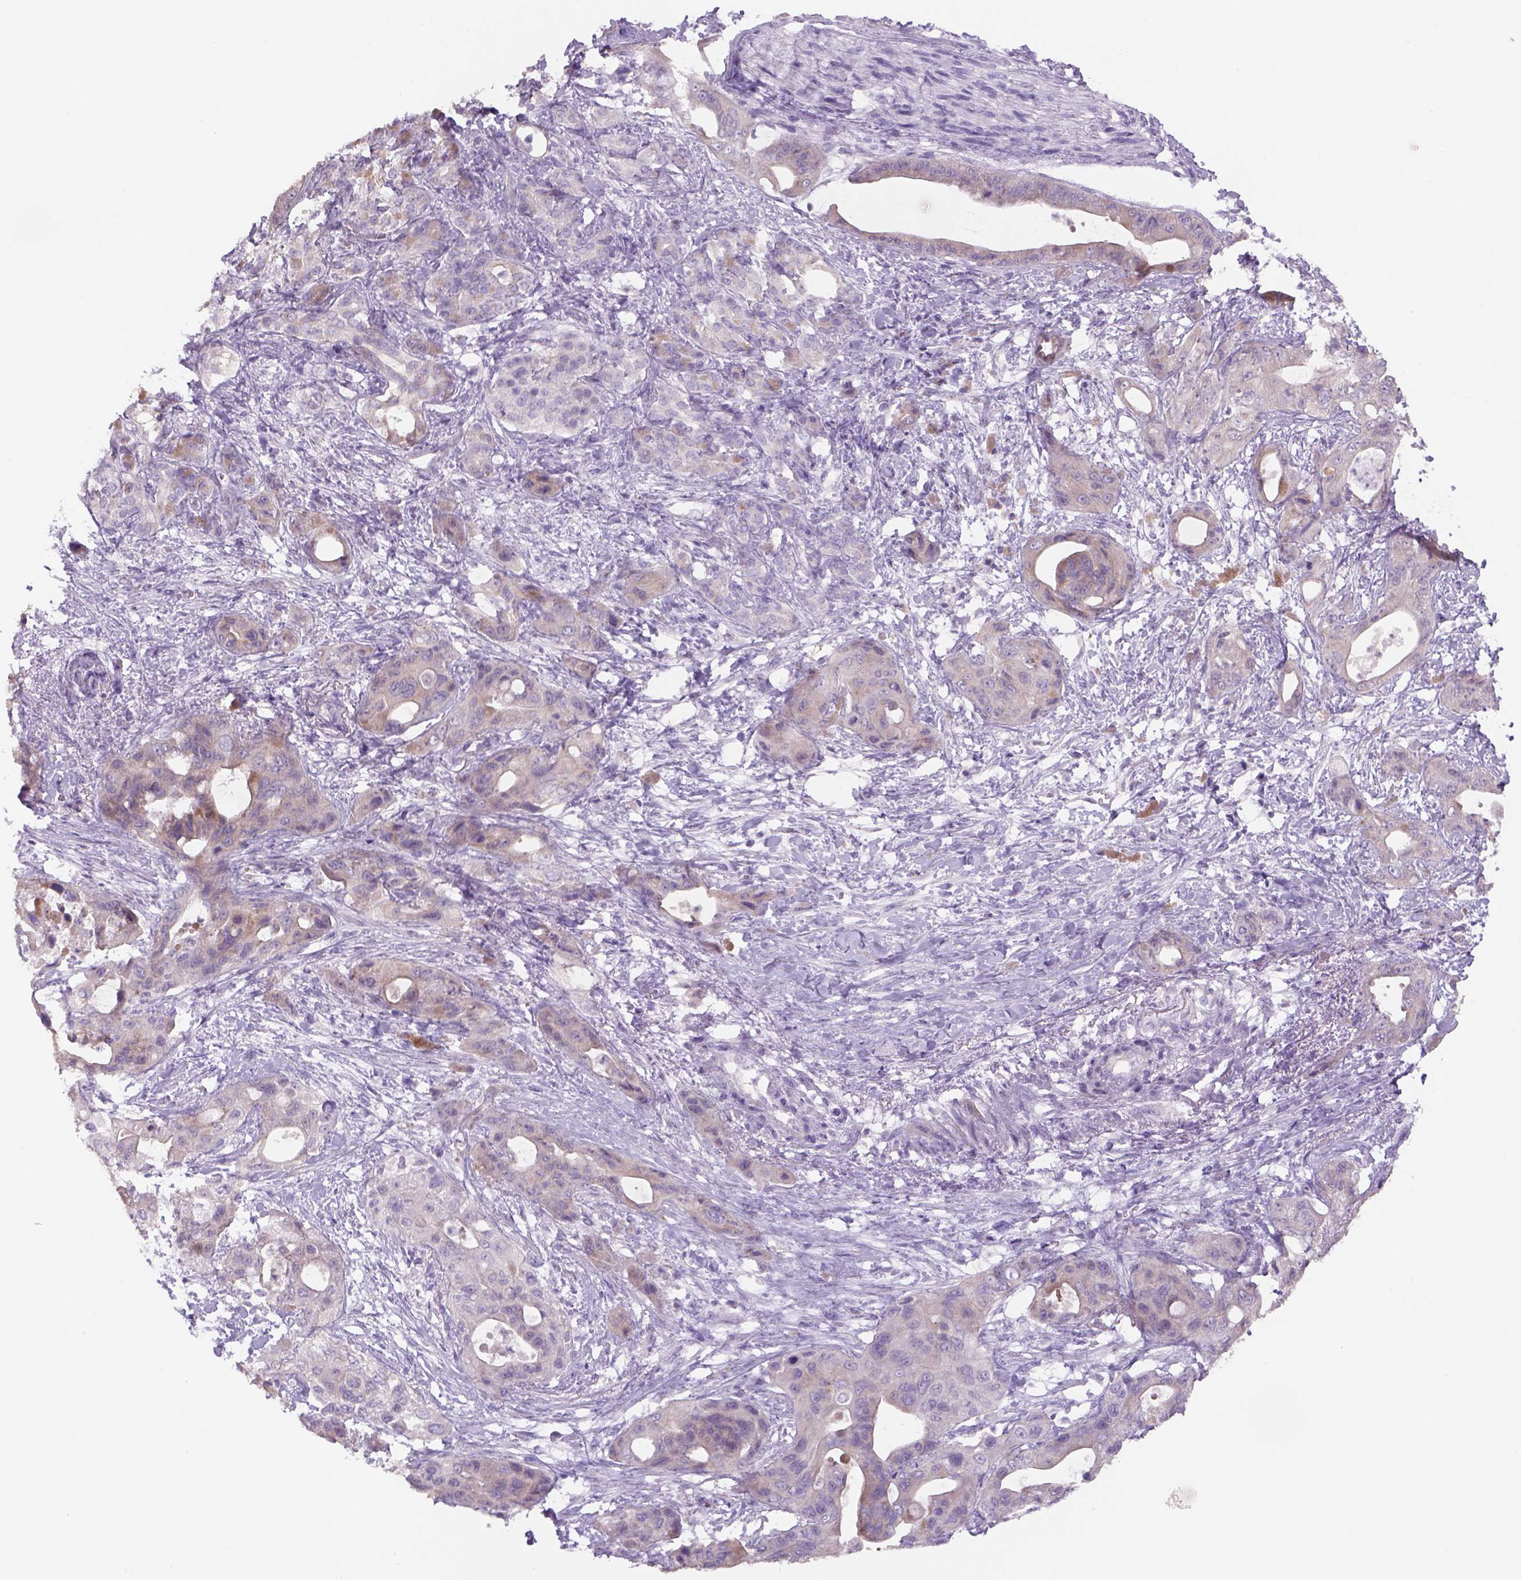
{"staining": {"intensity": "moderate", "quantity": "<25%", "location": "cytoplasmic/membranous"}, "tissue": "pancreatic cancer", "cell_type": "Tumor cells", "image_type": "cancer", "snomed": [{"axis": "morphology", "description": "Adenocarcinoma, NOS"}, {"axis": "topography", "description": "Pancreas"}], "caption": "Tumor cells display low levels of moderate cytoplasmic/membranous expression in approximately <25% of cells in human pancreatic cancer (adenocarcinoma).", "gene": "ADGRV1", "patient": {"sex": "male", "age": 71}}